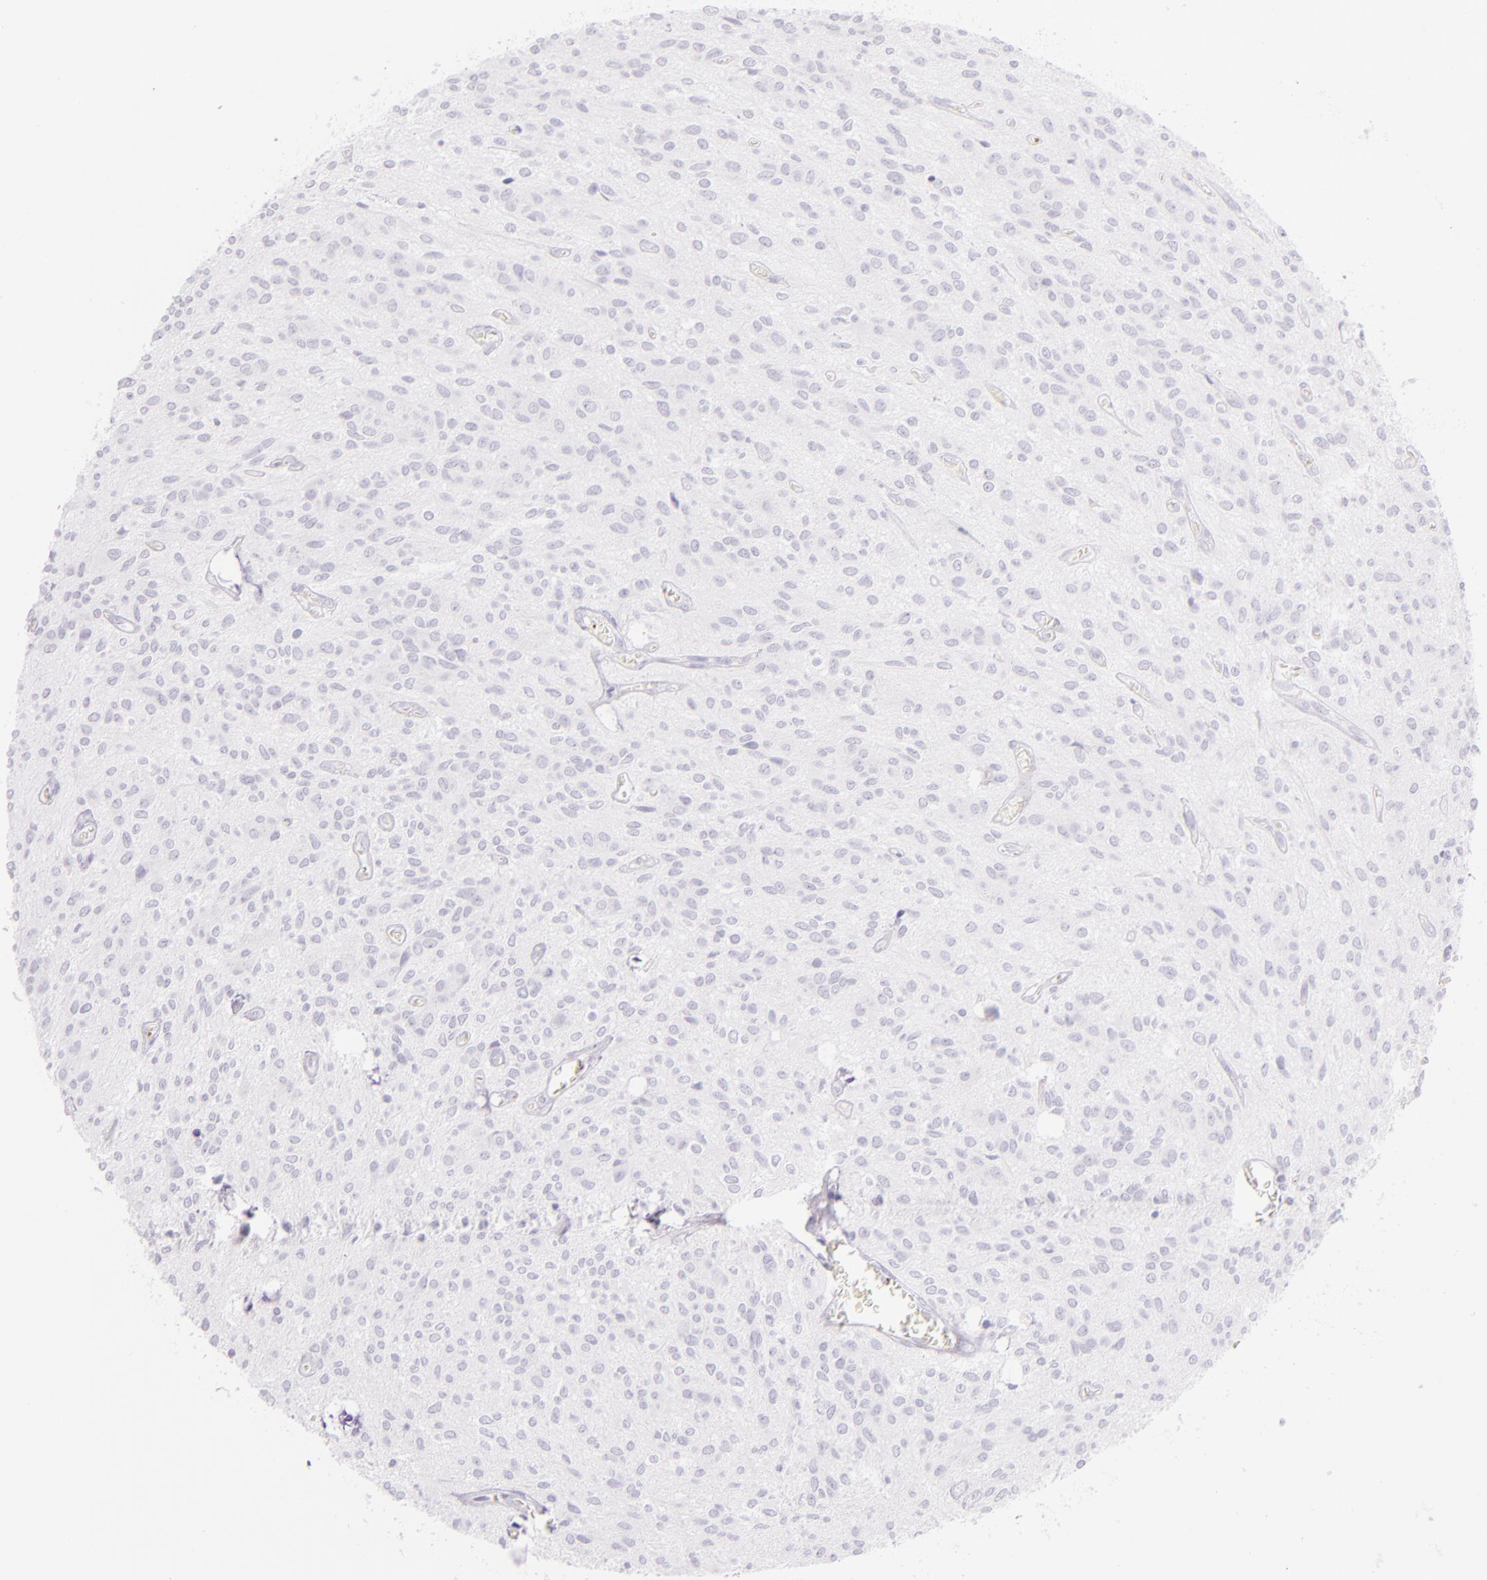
{"staining": {"intensity": "negative", "quantity": "none", "location": "none"}, "tissue": "glioma", "cell_type": "Tumor cells", "image_type": "cancer", "snomed": [{"axis": "morphology", "description": "Glioma, malignant, Low grade"}, {"axis": "topography", "description": "Brain"}], "caption": "Immunohistochemistry (IHC) micrograph of neoplastic tissue: malignant glioma (low-grade) stained with DAB (3,3'-diaminobenzidine) exhibits no significant protein staining in tumor cells.", "gene": "SELP", "patient": {"sex": "female", "age": 15}}